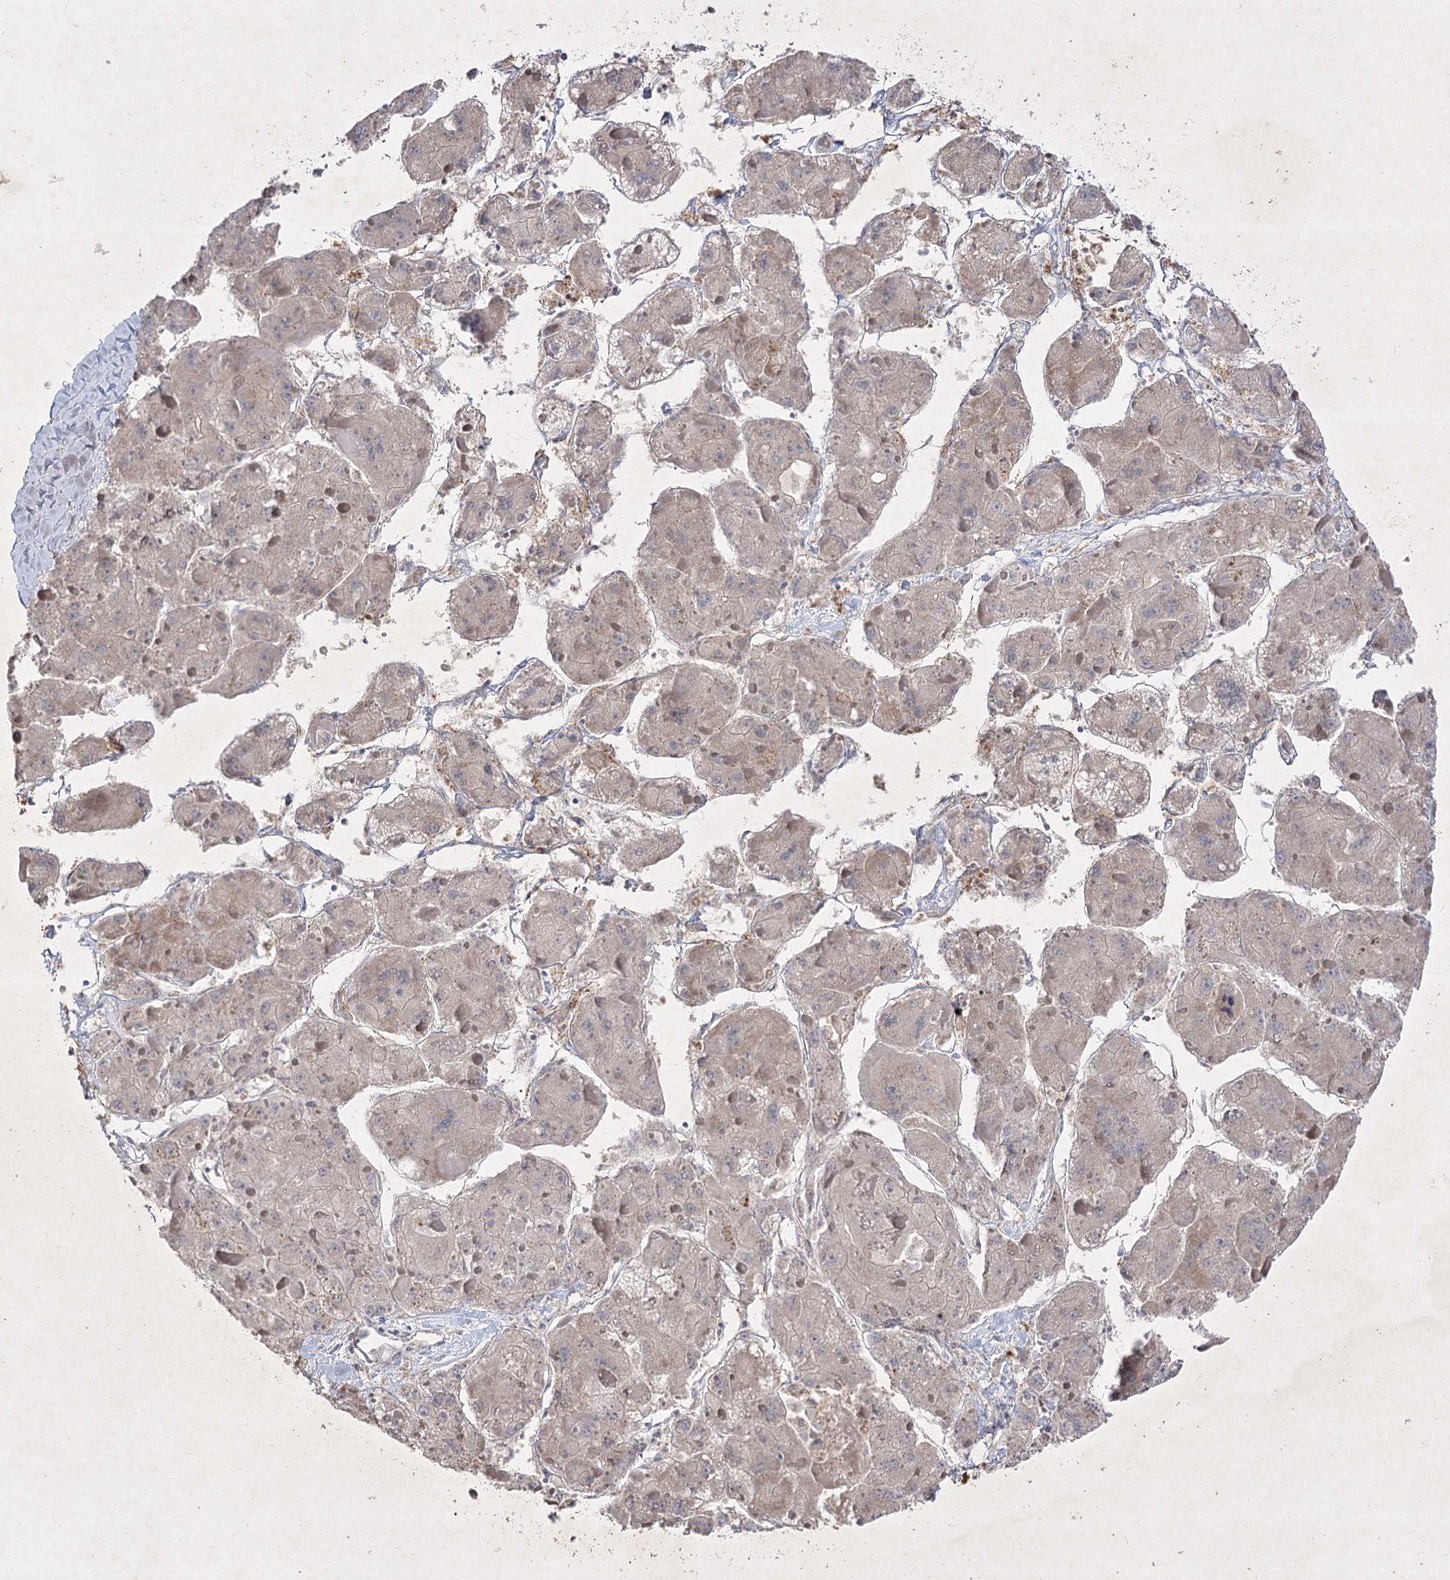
{"staining": {"intensity": "weak", "quantity": "<25%", "location": "cytoplasmic/membranous"}, "tissue": "liver cancer", "cell_type": "Tumor cells", "image_type": "cancer", "snomed": [{"axis": "morphology", "description": "Carcinoma, Hepatocellular, NOS"}, {"axis": "topography", "description": "Liver"}], "caption": "High power microscopy photomicrograph of an immunohistochemistry micrograph of hepatocellular carcinoma (liver), revealing no significant positivity in tumor cells. (Stains: DAB (3,3'-diaminobenzidine) immunohistochemistry (IHC) with hematoxylin counter stain, Microscopy: brightfield microscopy at high magnification).", "gene": "CIB2", "patient": {"sex": "female", "age": 73}}